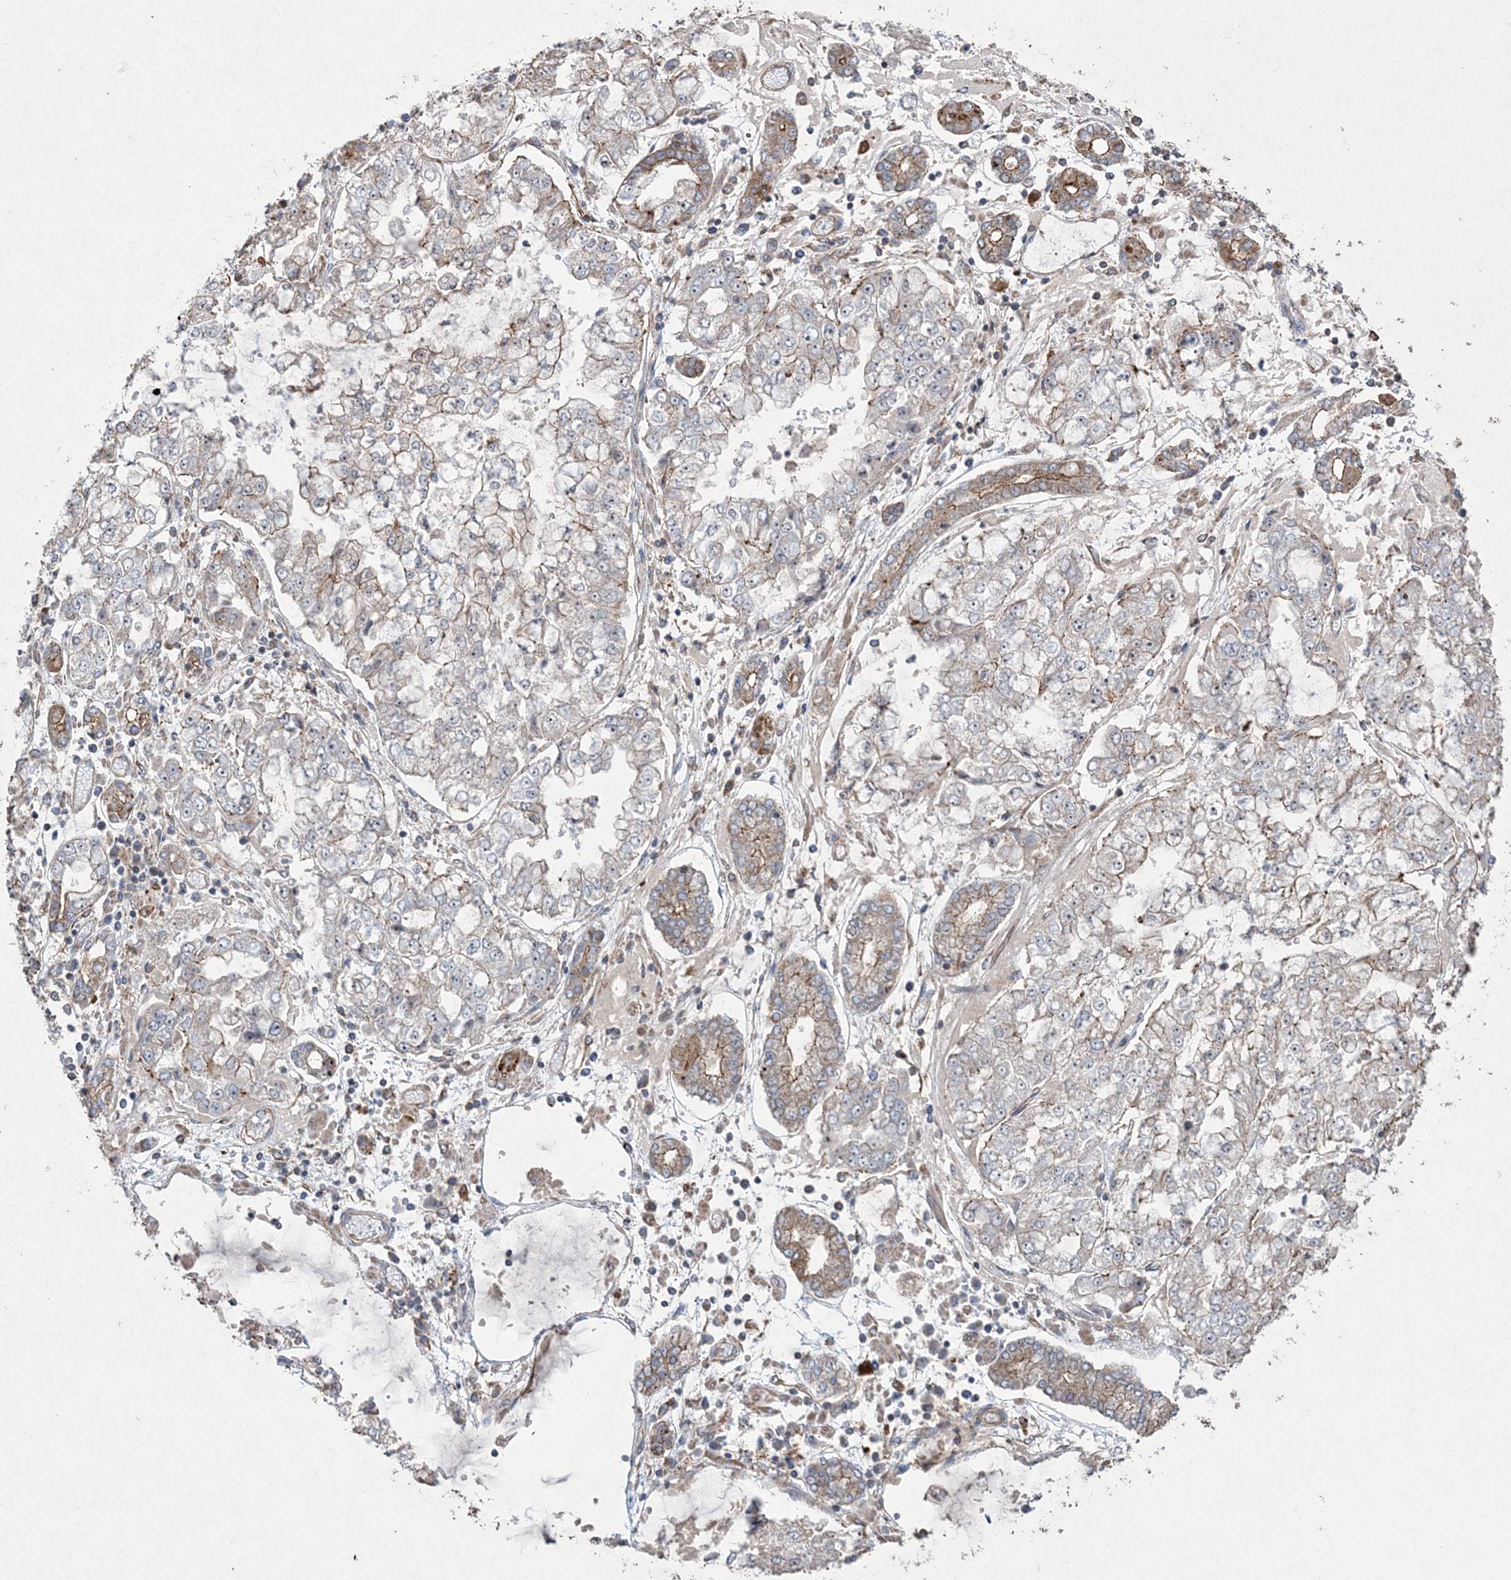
{"staining": {"intensity": "moderate", "quantity": "<25%", "location": "cytoplasmic/membranous"}, "tissue": "stomach cancer", "cell_type": "Tumor cells", "image_type": "cancer", "snomed": [{"axis": "morphology", "description": "Adenocarcinoma, NOS"}, {"axis": "topography", "description": "Stomach"}], "caption": "Protein expression analysis of stomach cancer (adenocarcinoma) shows moderate cytoplasmic/membranous expression in about <25% of tumor cells.", "gene": "TTC7A", "patient": {"sex": "male", "age": 76}}